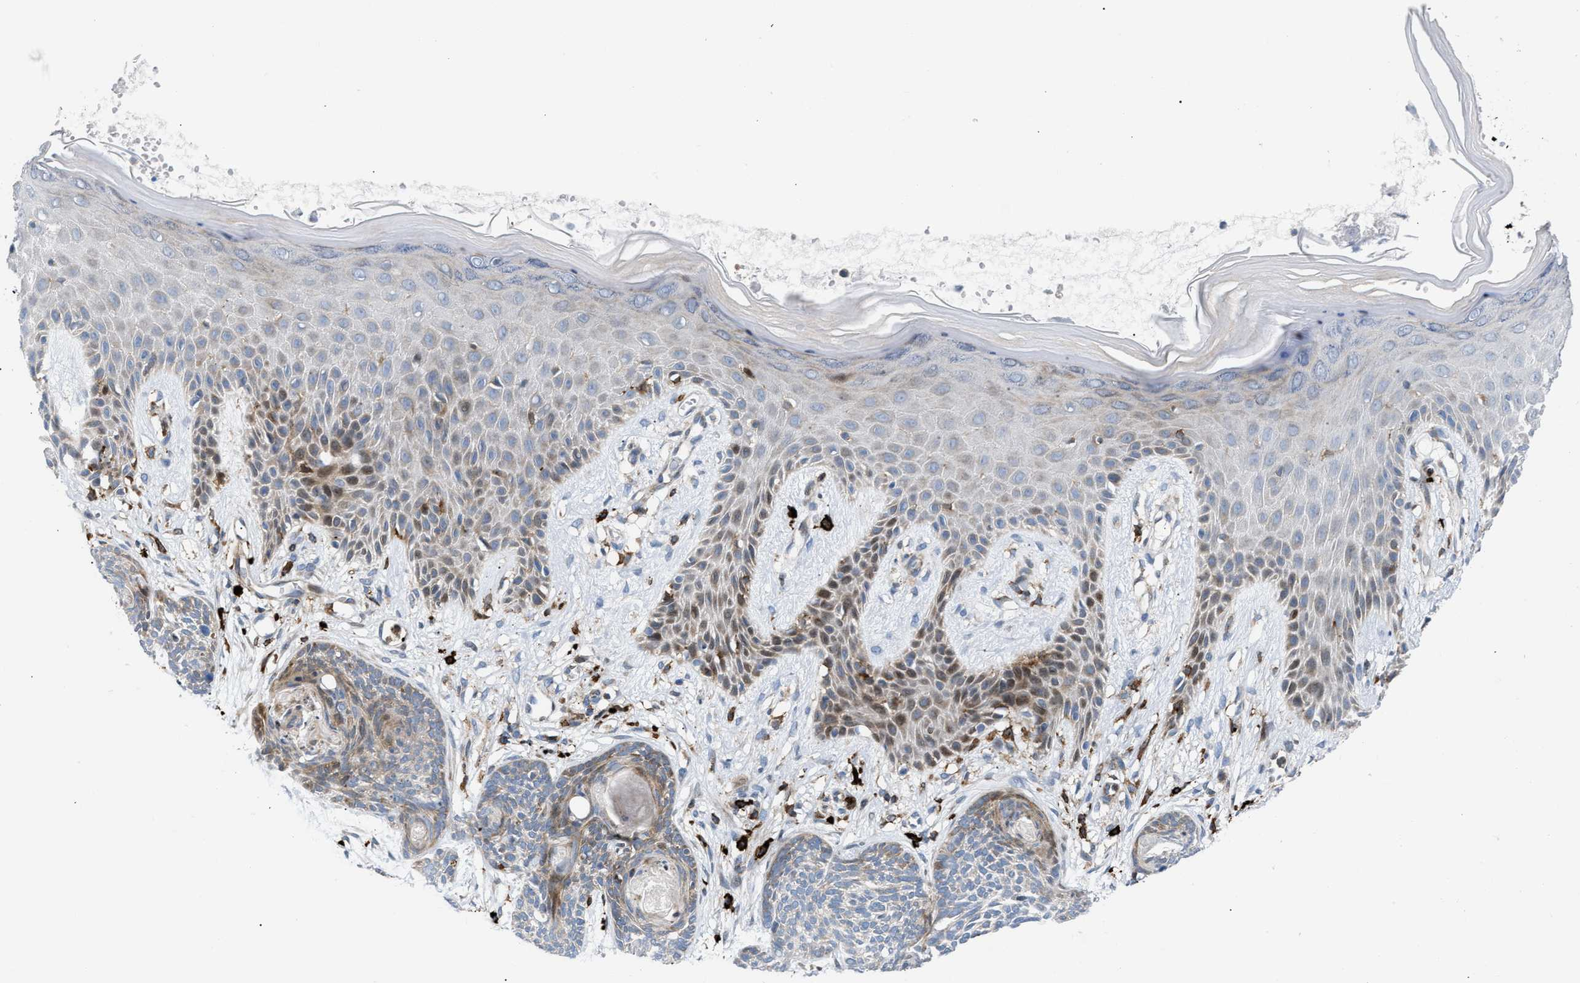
{"staining": {"intensity": "moderate", "quantity": "25%-75%", "location": "cytoplasmic/membranous,nuclear"}, "tissue": "skin cancer", "cell_type": "Tumor cells", "image_type": "cancer", "snomed": [{"axis": "morphology", "description": "Basal cell carcinoma"}, {"axis": "topography", "description": "Skin"}], "caption": "A brown stain labels moderate cytoplasmic/membranous and nuclear expression of a protein in basal cell carcinoma (skin) tumor cells.", "gene": "ATP9A", "patient": {"sex": "female", "age": 59}}